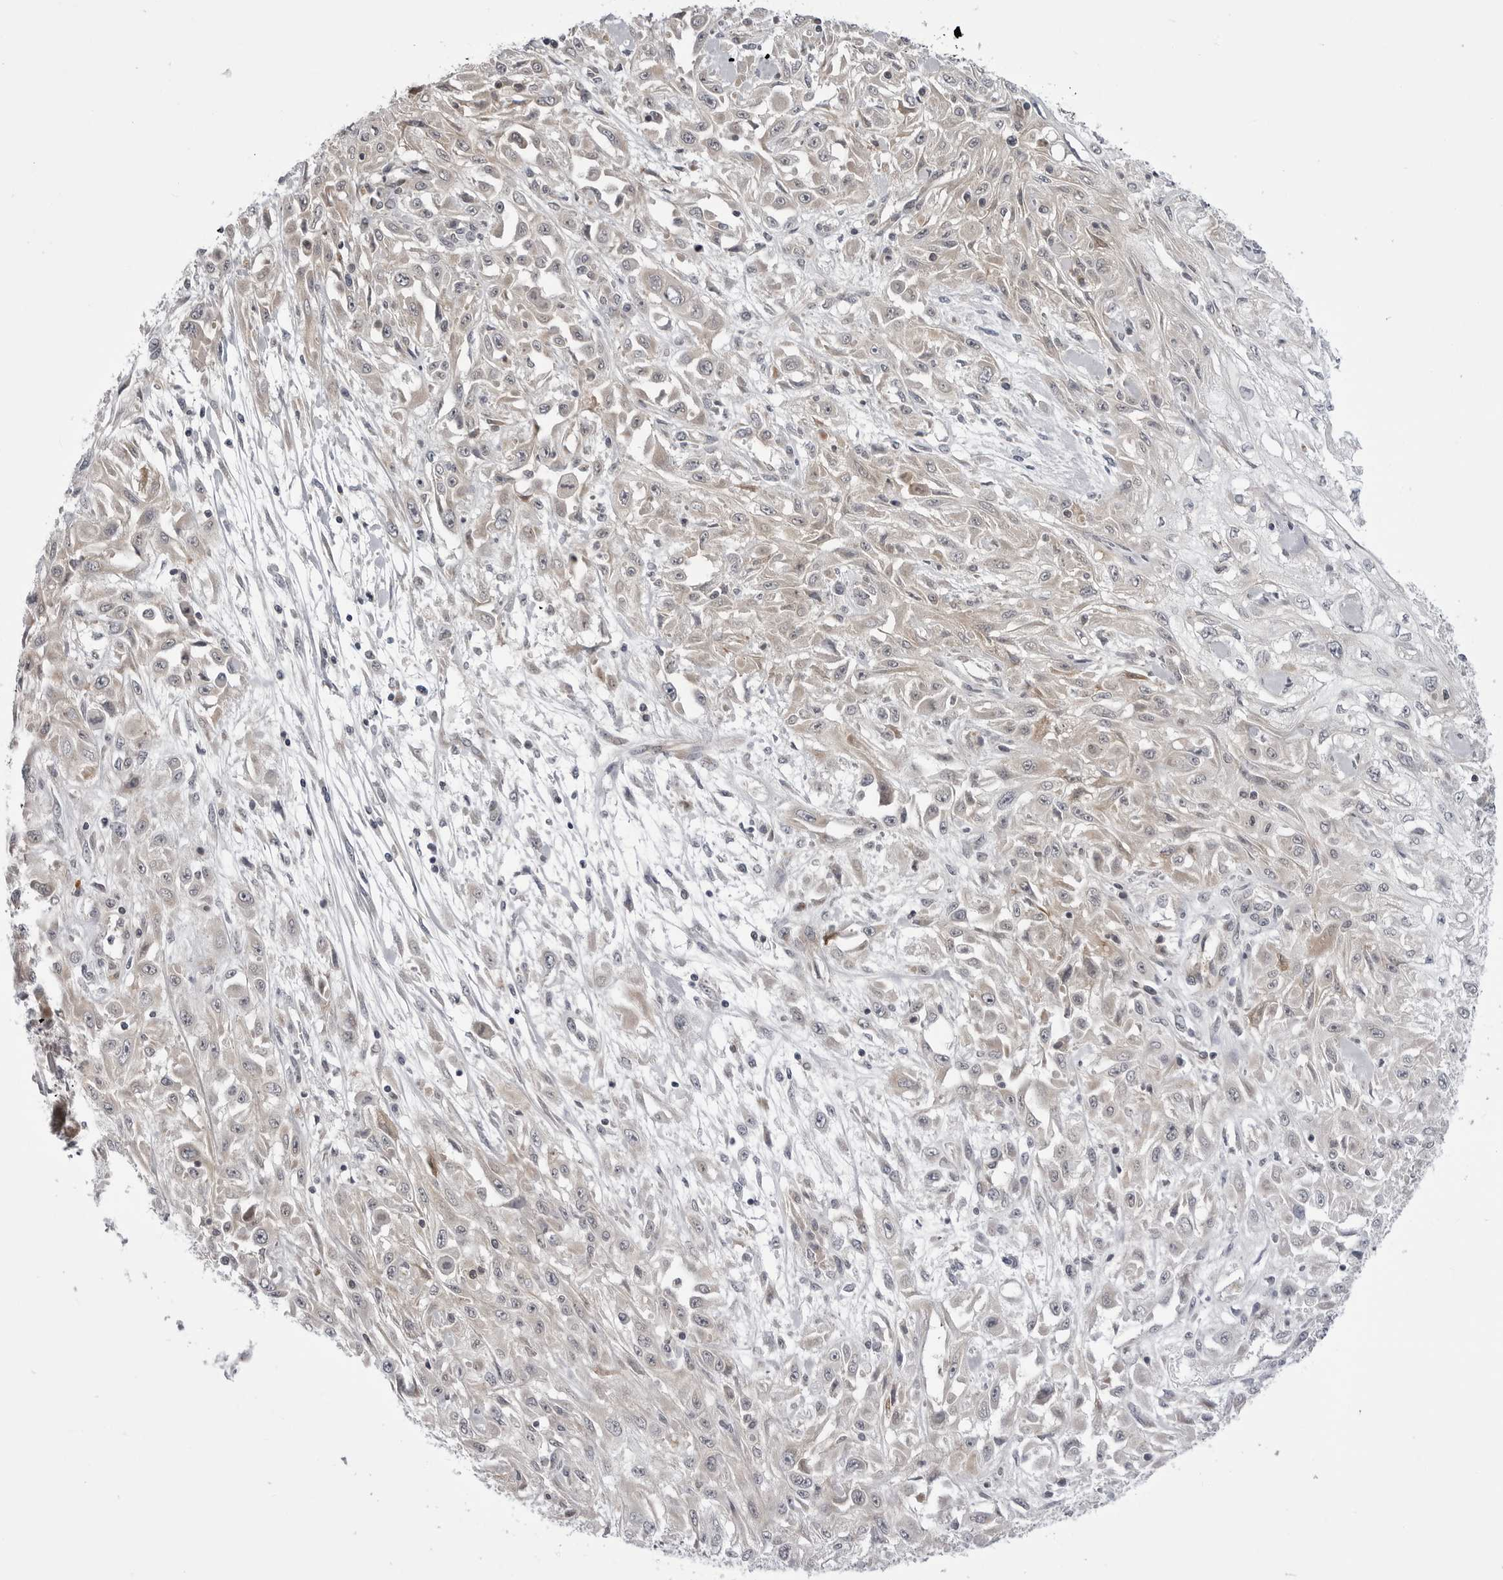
{"staining": {"intensity": "negative", "quantity": "none", "location": "none"}, "tissue": "skin cancer", "cell_type": "Tumor cells", "image_type": "cancer", "snomed": [{"axis": "morphology", "description": "Squamous cell carcinoma, NOS"}, {"axis": "morphology", "description": "Squamous cell carcinoma, metastatic, NOS"}, {"axis": "topography", "description": "Skin"}, {"axis": "topography", "description": "Lymph node"}], "caption": "High power microscopy micrograph of an immunohistochemistry (IHC) photomicrograph of skin cancer (metastatic squamous cell carcinoma), revealing no significant staining in tumor cells. Brightfield microscopy of immunohistochemistry (IHC) stained with DAB (3,3'-diaminobenzidine) (brown) and hematoxylin (blue), captured at high magnification.", "gene": "CCDC18", "patient": {"sex": "male", "age": 75}}